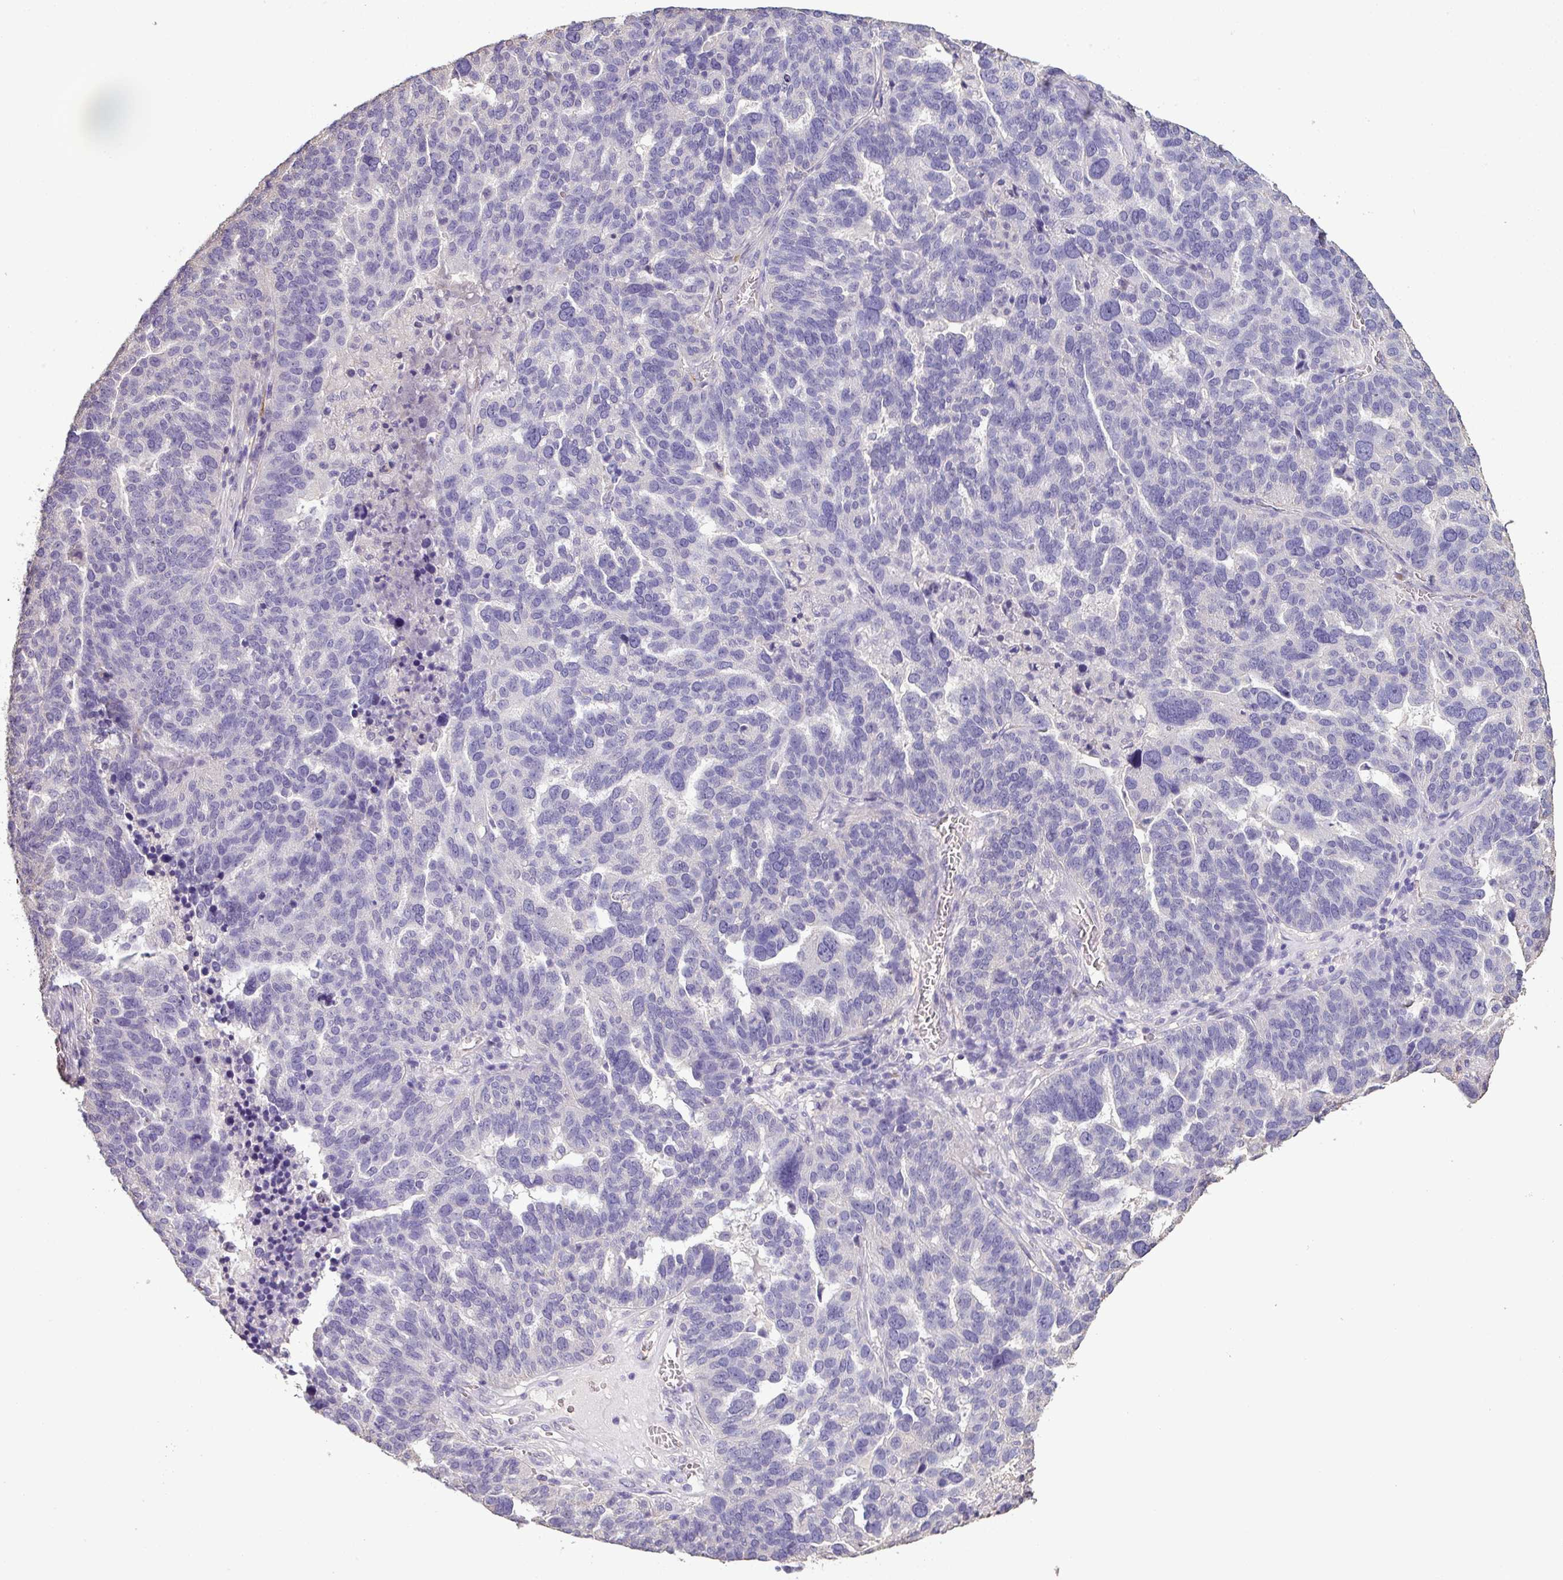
{"staining": {"intensity": "negative", "quantity": "none", "location": "none"}, "tissue": "ovarian cancer", "cell_type": "Tumor cells", "image_type": "cancer", "snomed": [{"axis": "morphology", "description": "Cystadenocarcinoma, serous, NOS"}, {"axis": "topography", "description": "Ovary"}], "caption": "This photomicrograph is of serous cystadenocarcinoma (ovarian) stained with IHC to label a protein in brown with the nuclei are counter-stained blue. There is no staining in tumor cells.", "gene": "ISLR", "patient": {"sex": "female", "age": 59}}